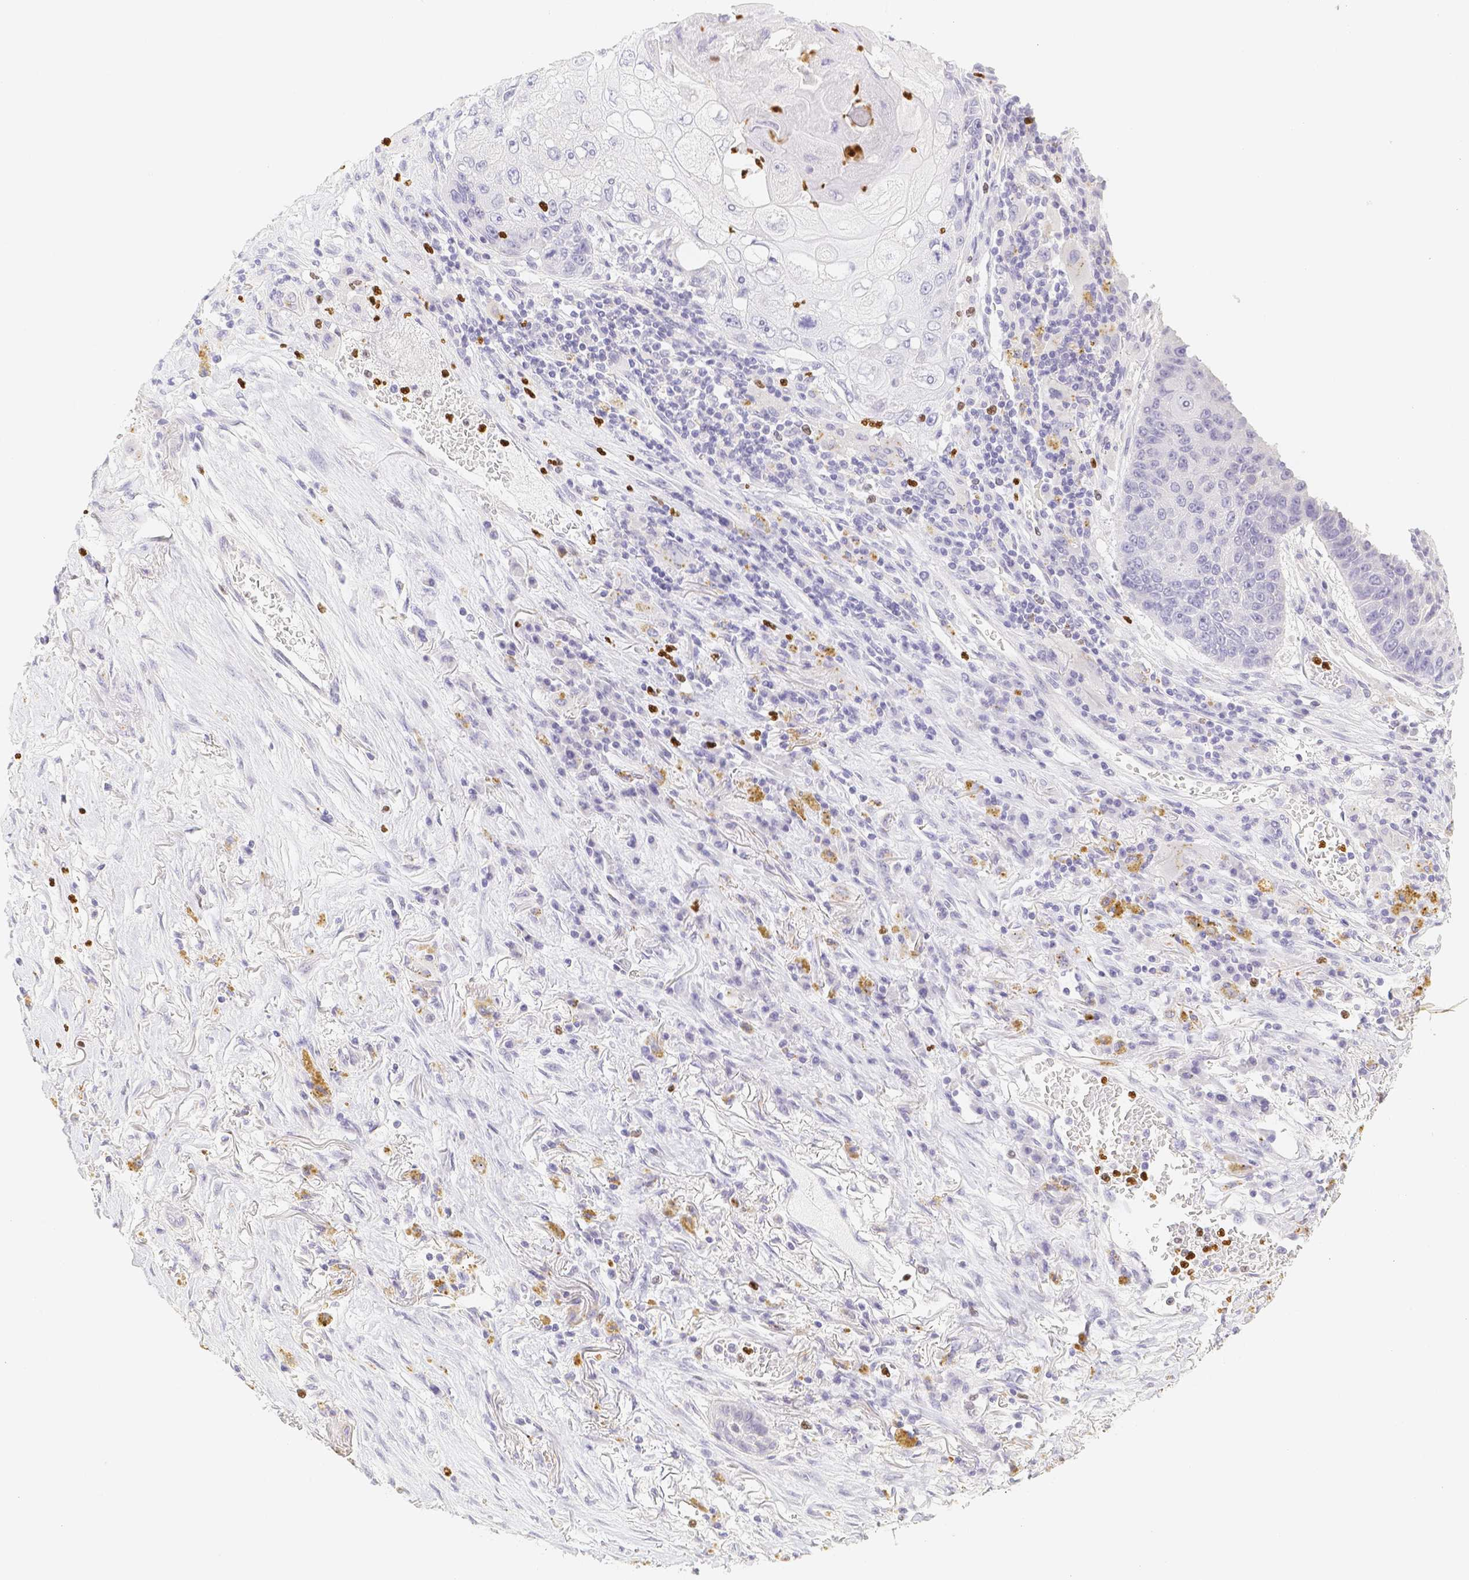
{"staining": {"intensity": "negative", "quantity": "none", "location": "none"}, "tissue": "lung cancer", "cell_type": "Tumor cells", "image_type": "cancer", "snomed": [{"axis": "morphology", "description": "Squamous cell carcinoma, NOS"}, {"axis": "topography", "description": "Lung"}], "caption": "Lung cancer (squamous cell carcinoma) stained for a protein using IHC reveals no expression tumor cells.", "gene": "PADI4", "patient": {"sex": "male", "age": 61}}